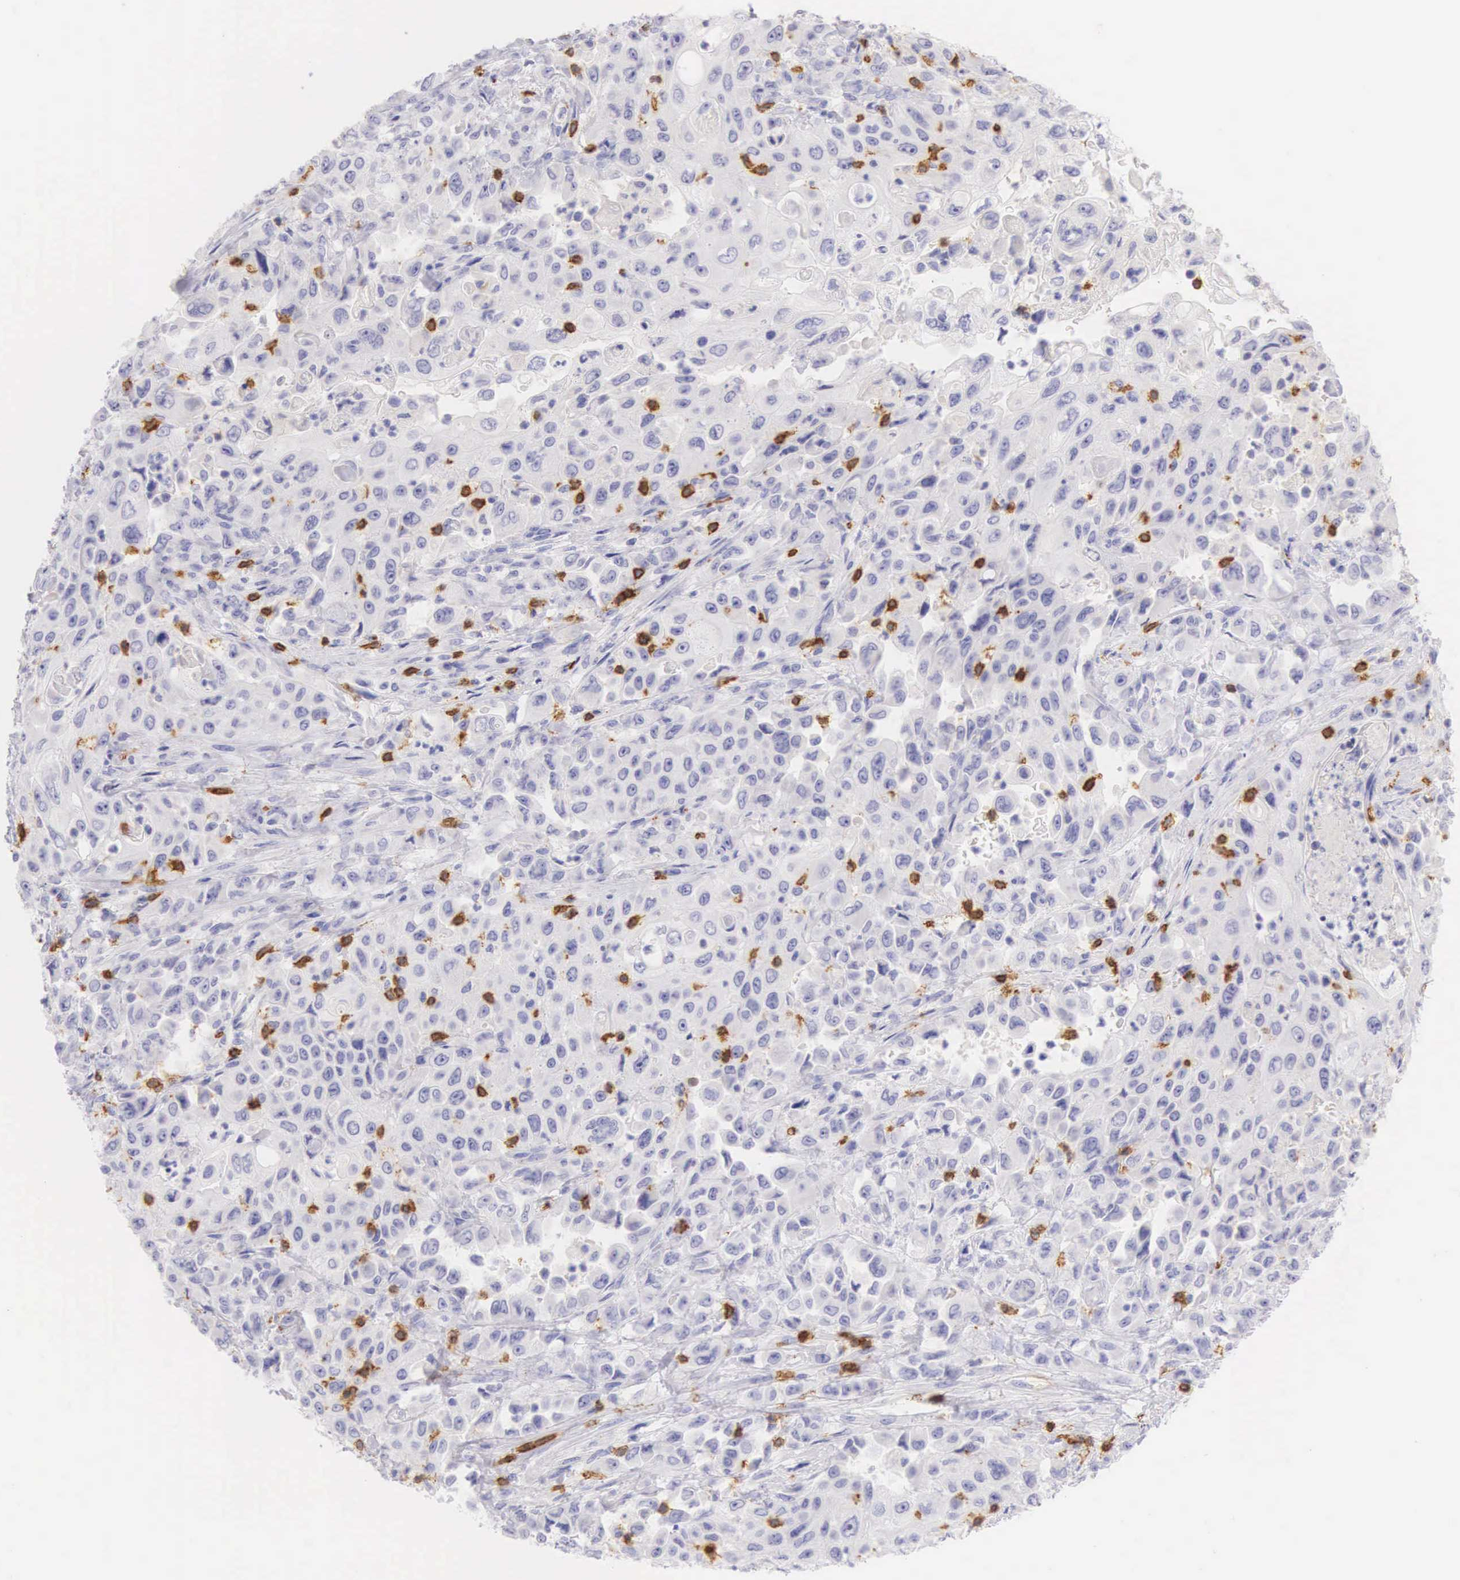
{"staining": {"intensity": "negative", "quantity": "none", "location": "none"}, "tissue": "pancreatic cancer", "cell_type": "Tumor cells", "image_type": "cancer", "snomed": [{"axis": "morphology", "description": "Adenocarcinoma, NOS"}, {"axis": "topography", "description": "Pancreas"}], "caption": "Pancreatic cancer (adenocarcinoma) was stained to show a protein in brown. There is no significant expression in tumor cells.", "gene": "CD3E", "patient": {"sex": "male", "age": 70}}